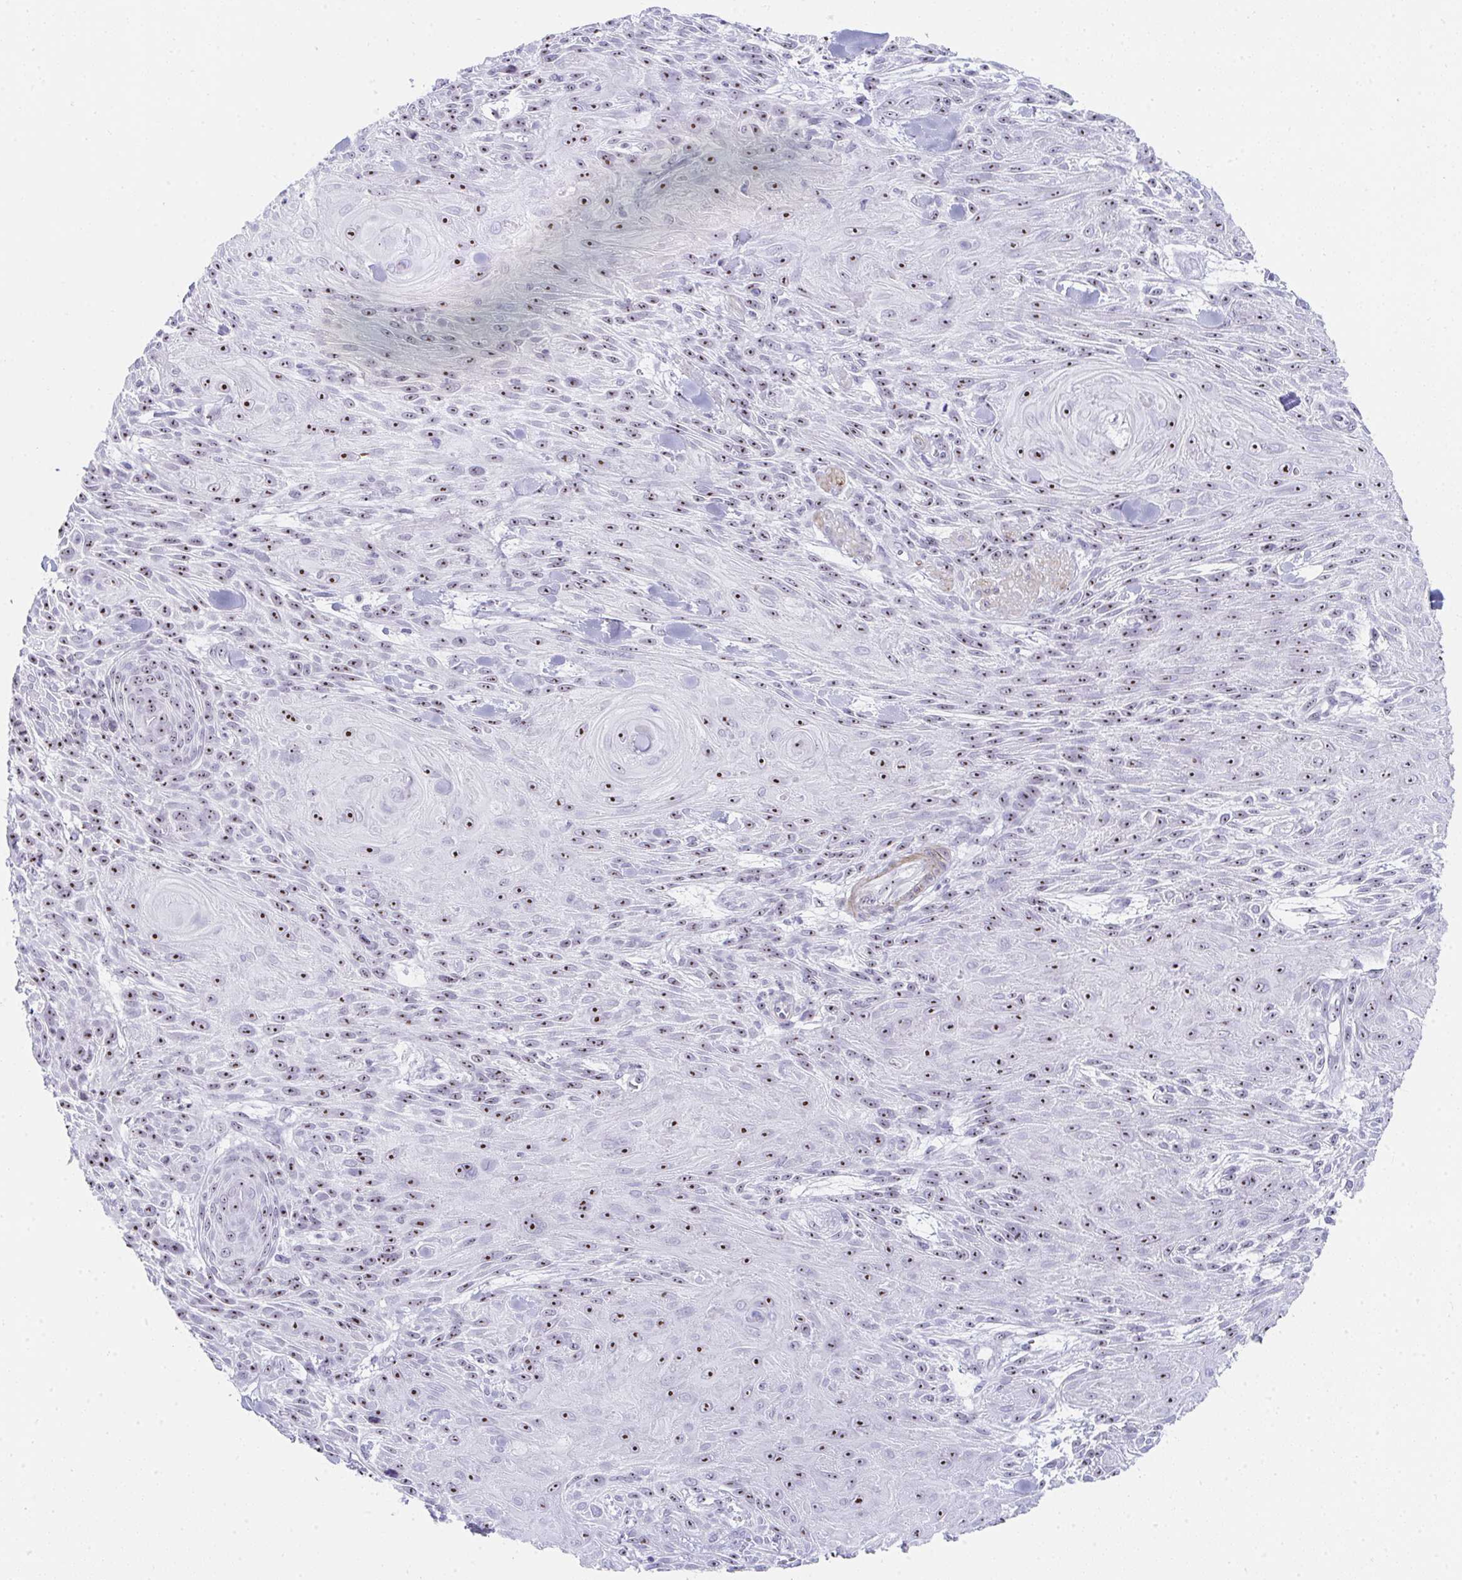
{"staining": {"intensity": "moderate", "quantity": ">75%", "location": "nuclear"}, "tissue": "skin cancer", "cell_type": "Tumor cells", "image_type": "cancer", "snomed": [{"axis": "morphology", "description": "Squamous cell carcinoma, NOS"}, {"axis": "topography", "description": "Skin"}], "caption": "Squamous cell carcinoma (skin) stained with IHC shows moderate nuclear expression in about >75% of tumor cells.", "gene": "NOP10", "patient": {"sex": "male", "age": 88}}